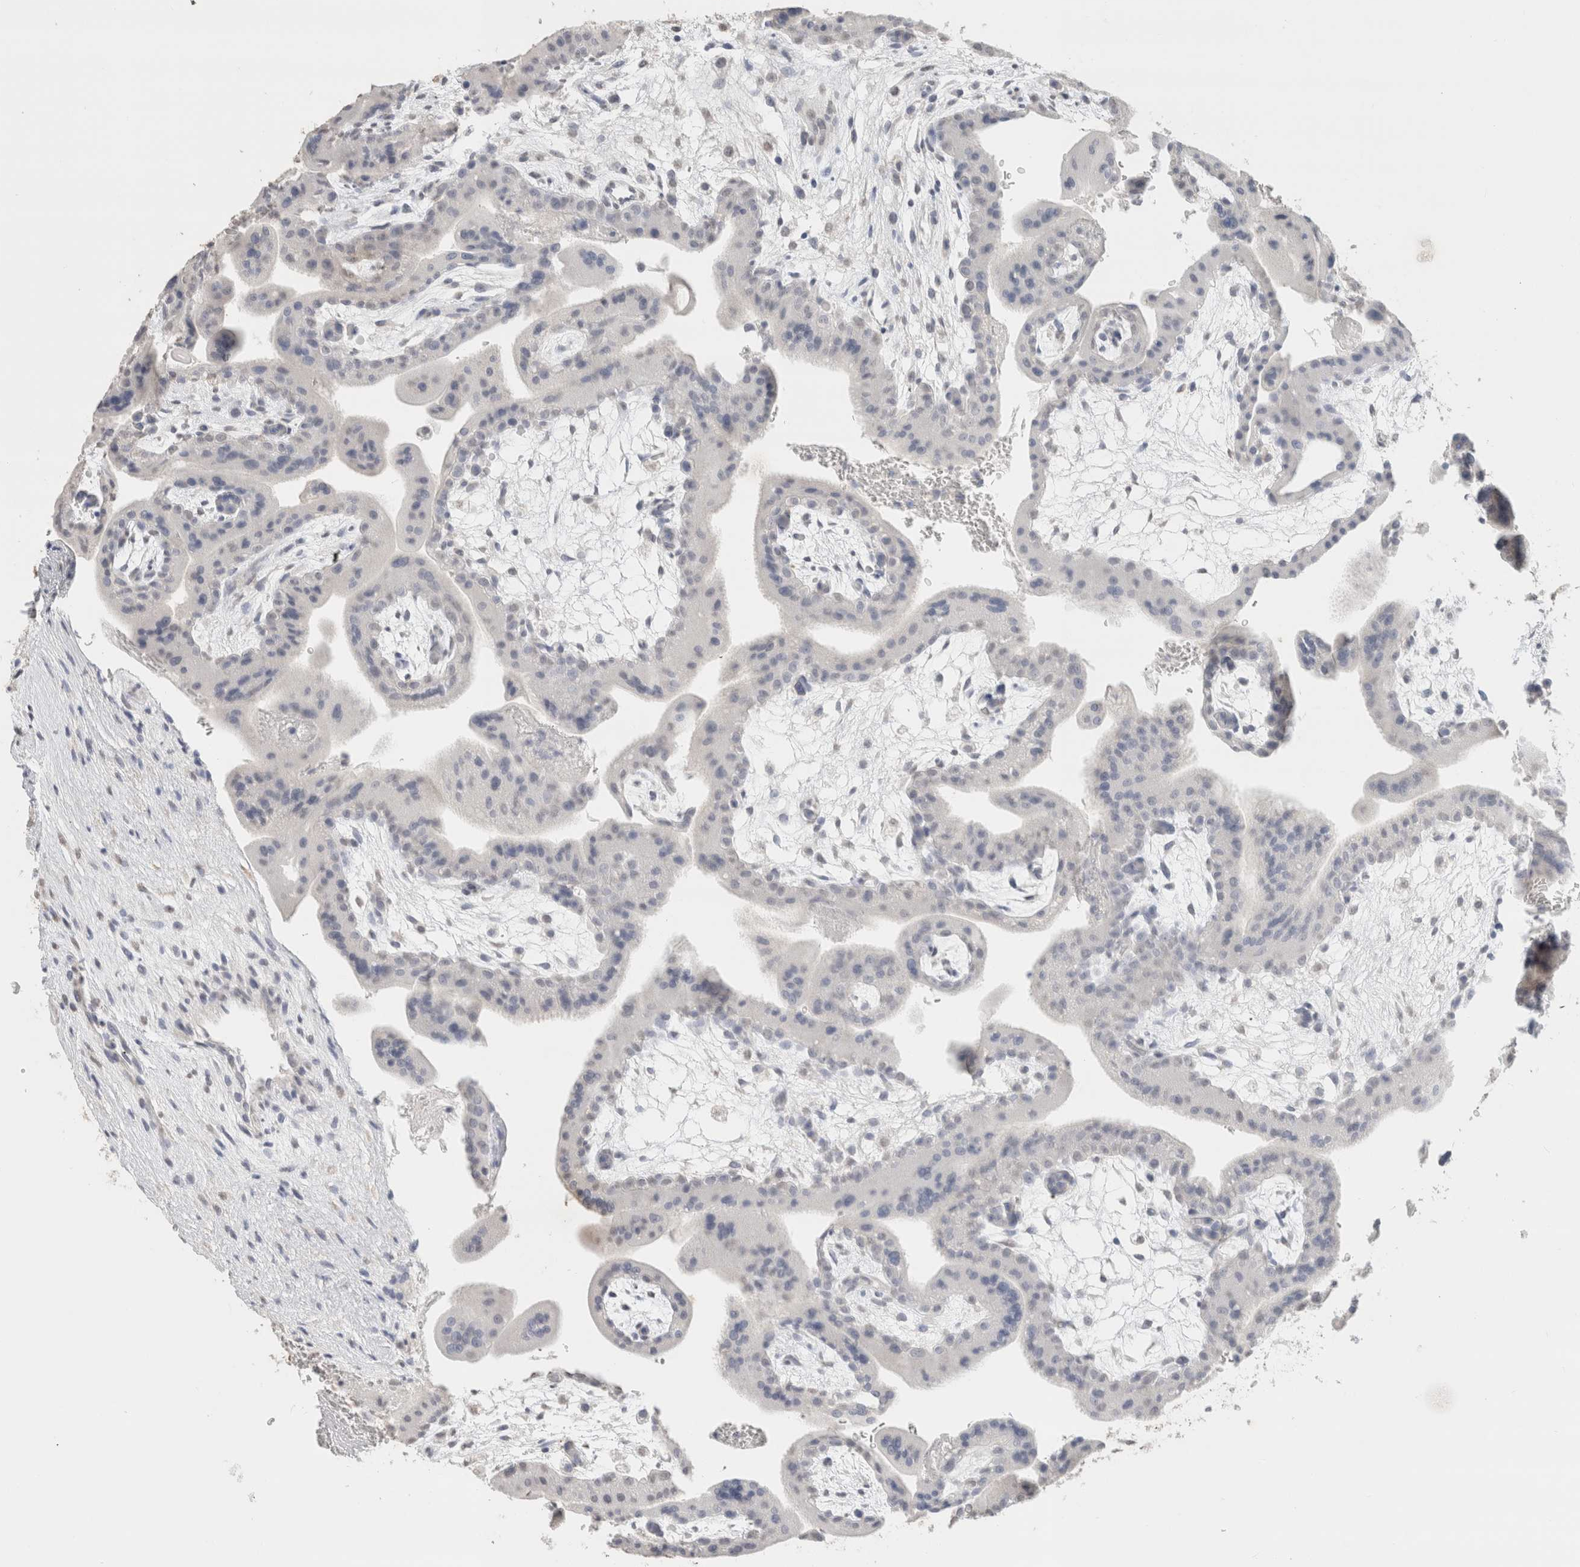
{"staining": {"intensity": "weak", "quantity": "25%-75%", "location": "nuclear"}, "tissue": "placenta", "cell_type": "Decidual cells", "image_type": "normal", "snomed": [{"axis": "morphology", "description": "Normal tissue, NOS"}, {"axis": "topography", "description": "Placenta"}], "caption": "A brown stain labels weak nuclear expression of a protein in decidual cells of benign placenta.", "gene": "CD80", "patient": {"sex": "female", "age": 35}}